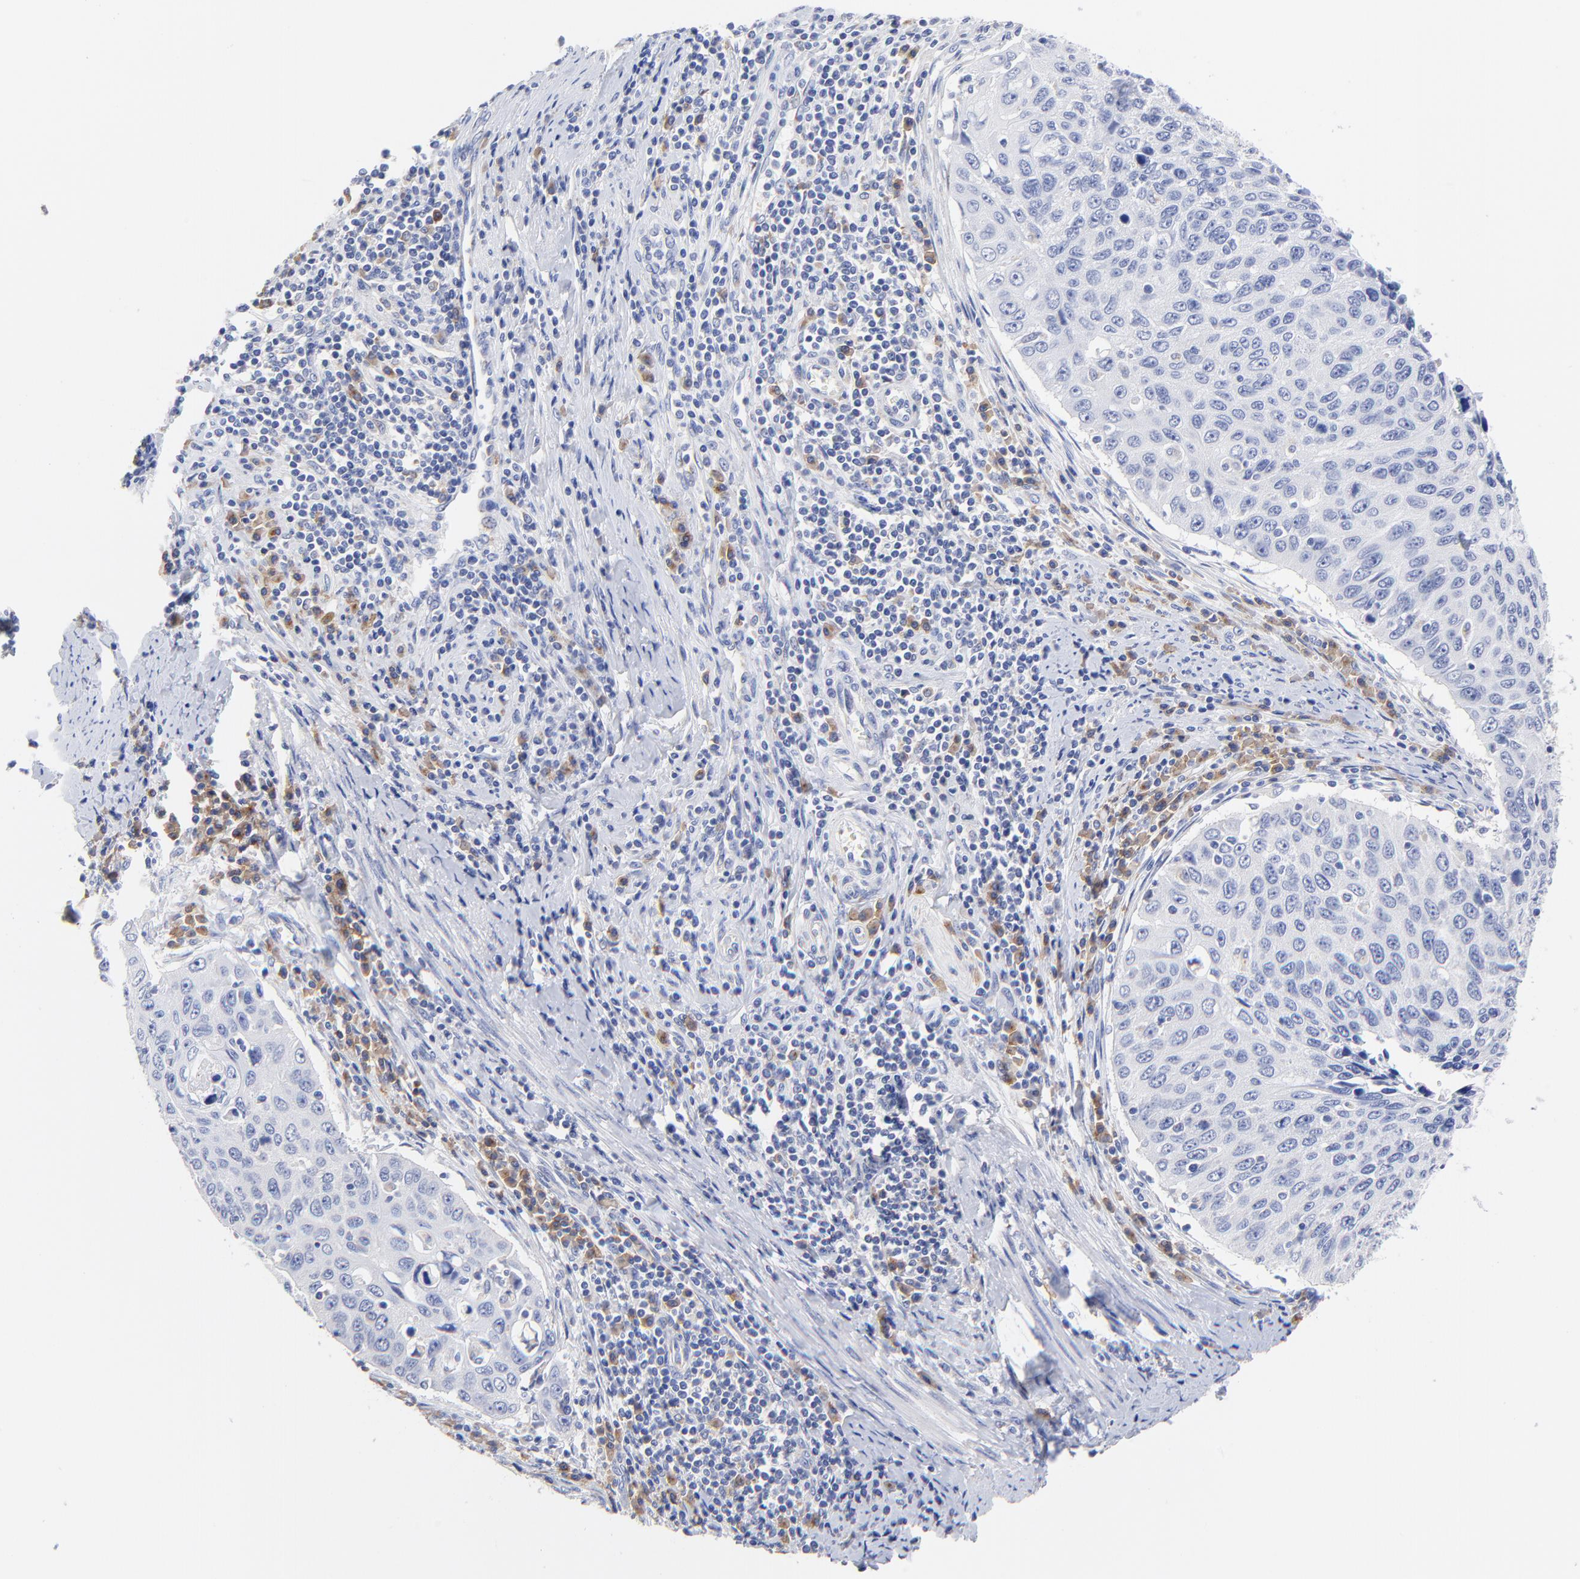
{"staining": {"intensity": "negative", "quantity": "none", "location": "none"}, "tissue": "cervical cancer", "cell_type": "Tumor cells", "image_type": "cancer", "snomed": [{"axis": "morphology", "description": "Squamous cell carcinoma, NOS"}, {"axis": "topography", "description": "Cervix"}], "caption": "The photomicrograph demonstrates no significant staining in tumor cells of cervical squamous cell carcinoma.", "gene": "LAX1", "patient": {"sex": "female", "age": 53}}